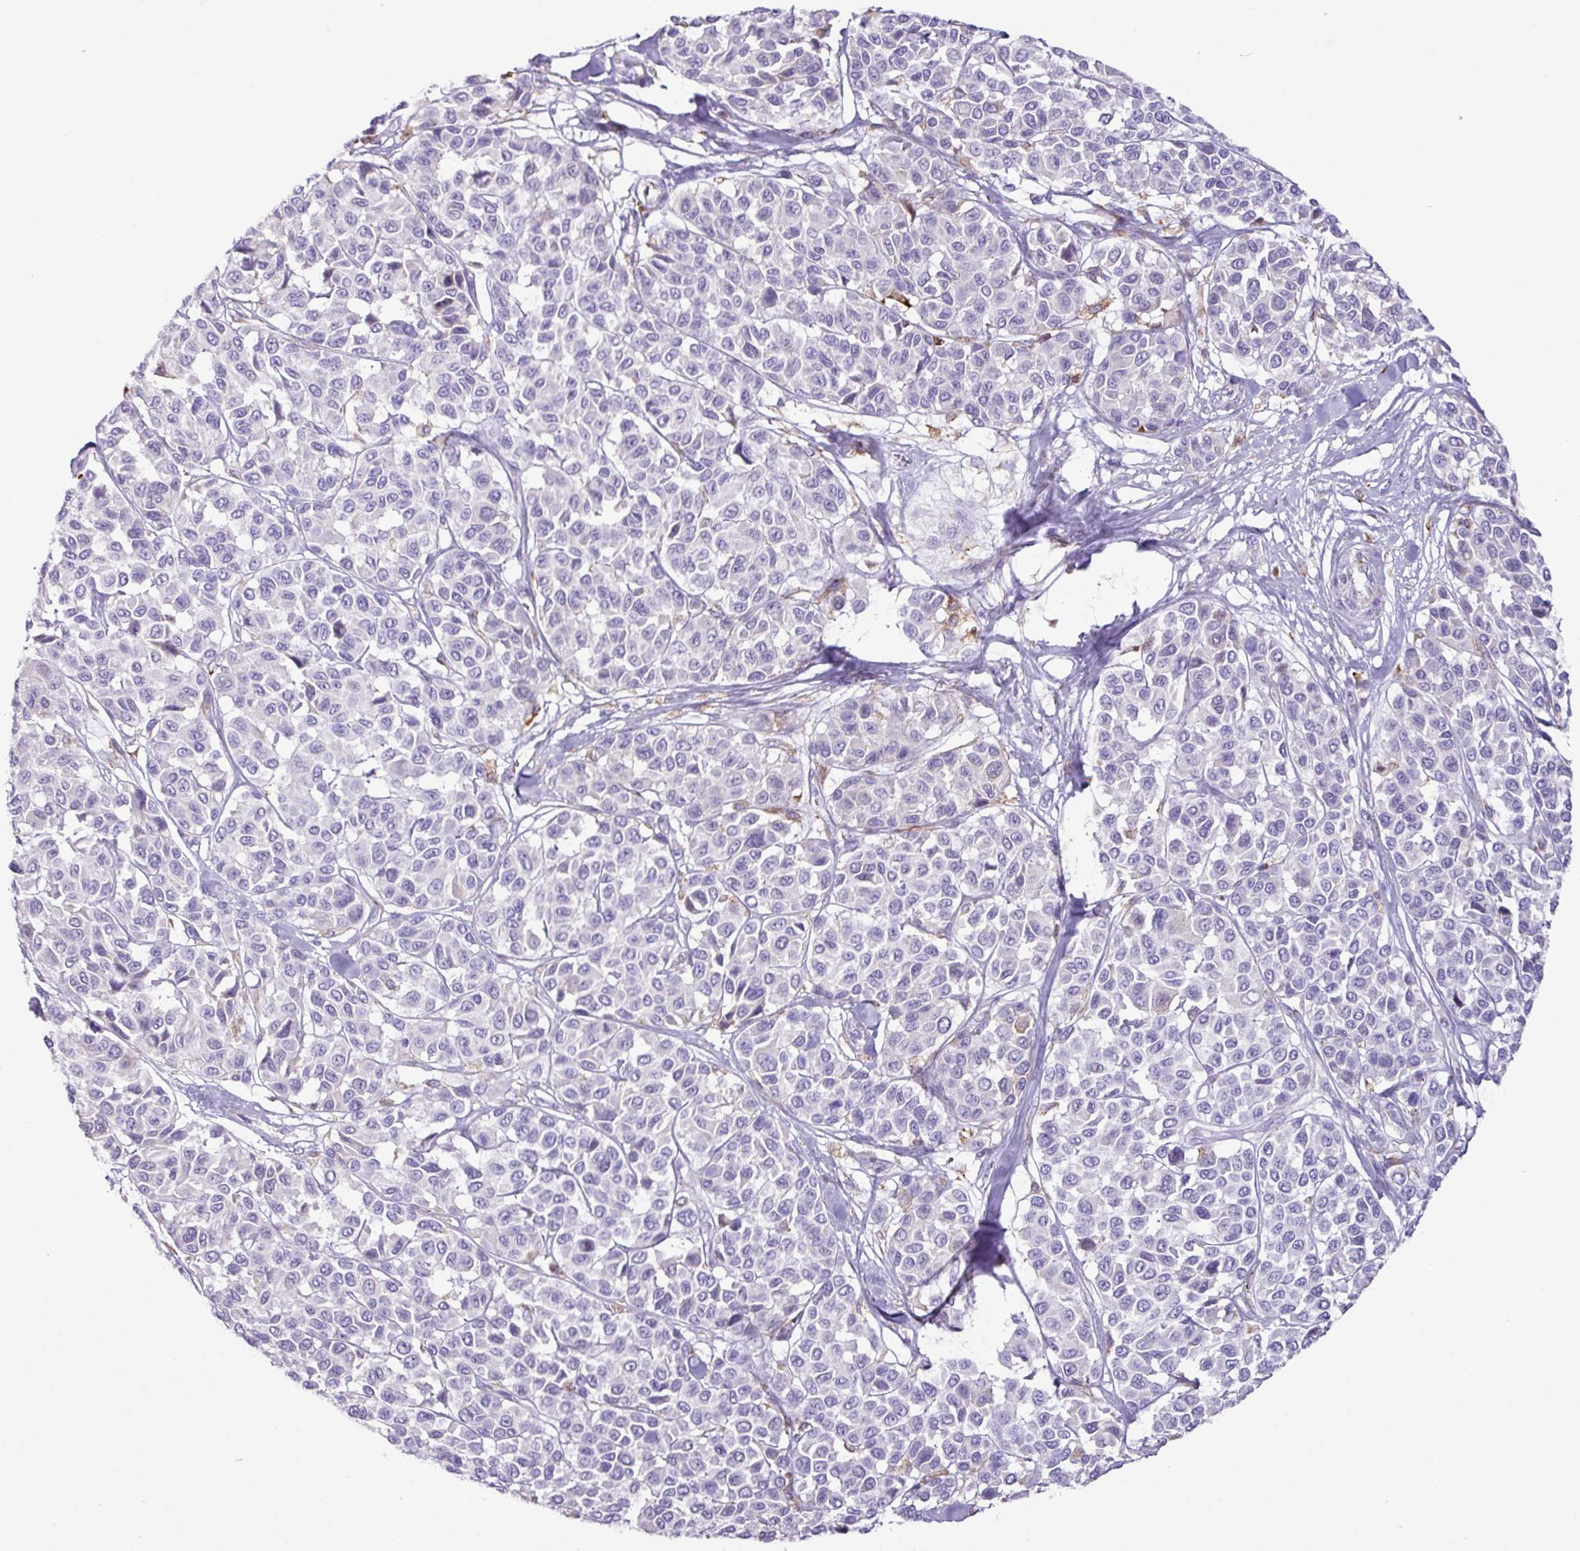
{"staining": {"intensity": "negative", "quantity": "none", "location": "none"}, "tissue": "melanoma", "cell_type": "Tumor cells", "image_type": "cancer", "snomed": [{"axis": "morphology", "description": "Malignant melanoma, NOS"}, {"axis": "topography", "description": "Skin"}], "caption": "This is an IHC image of melanoma. There is no staining in tumor cells.", "gene": "RGS21", "patient": {"sex": "female", "age": 66}}